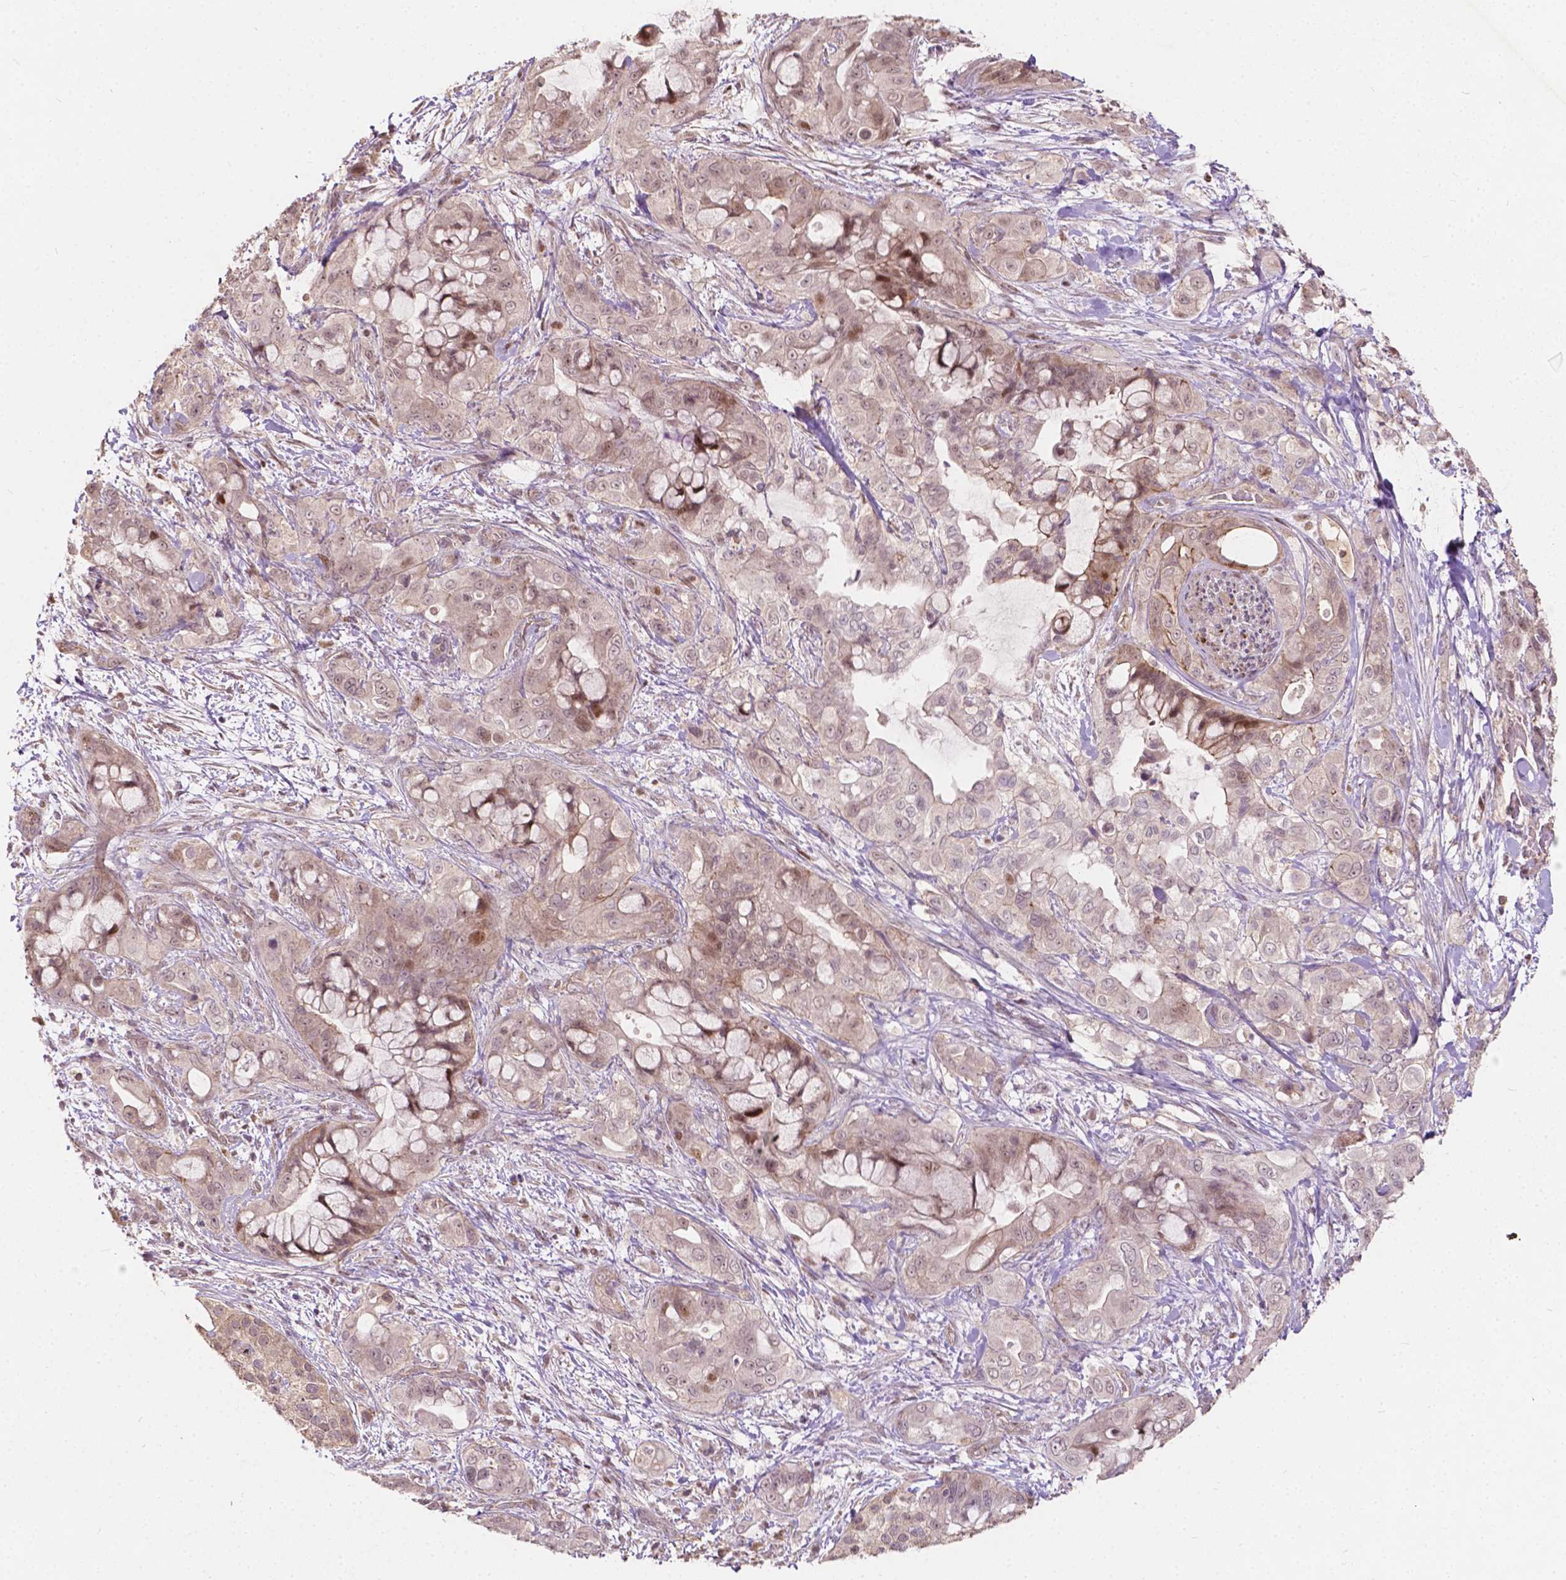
{"staining": {"intensity": "moderate", "quantity": "<25%", "location": "cytoplasmic/membranous,nuclear"}, "tissue": "pancreatic cancer", "cell_type": "Tumor cells", "image_type": "cancer", "snomed": [{"axis": "morphology", "description": "Adenocarcinoma, NOS"}, {"axis": "topography", "description": "Pancreas"}], "caption": "Protein expression analysis of human pancreatic cancer reveals moderate cytoplasmic/membranous and nuclear staining in approximately <25% of tumor cells. The protein of interest is stained brown, and the nuclei are stained in blue (DAB (3,3'-diaminobenzidine) IHC with brightfield microscopy, high magnification).", "gene": "DUSP16", "patient": {"sex": "male", "age": 71}}